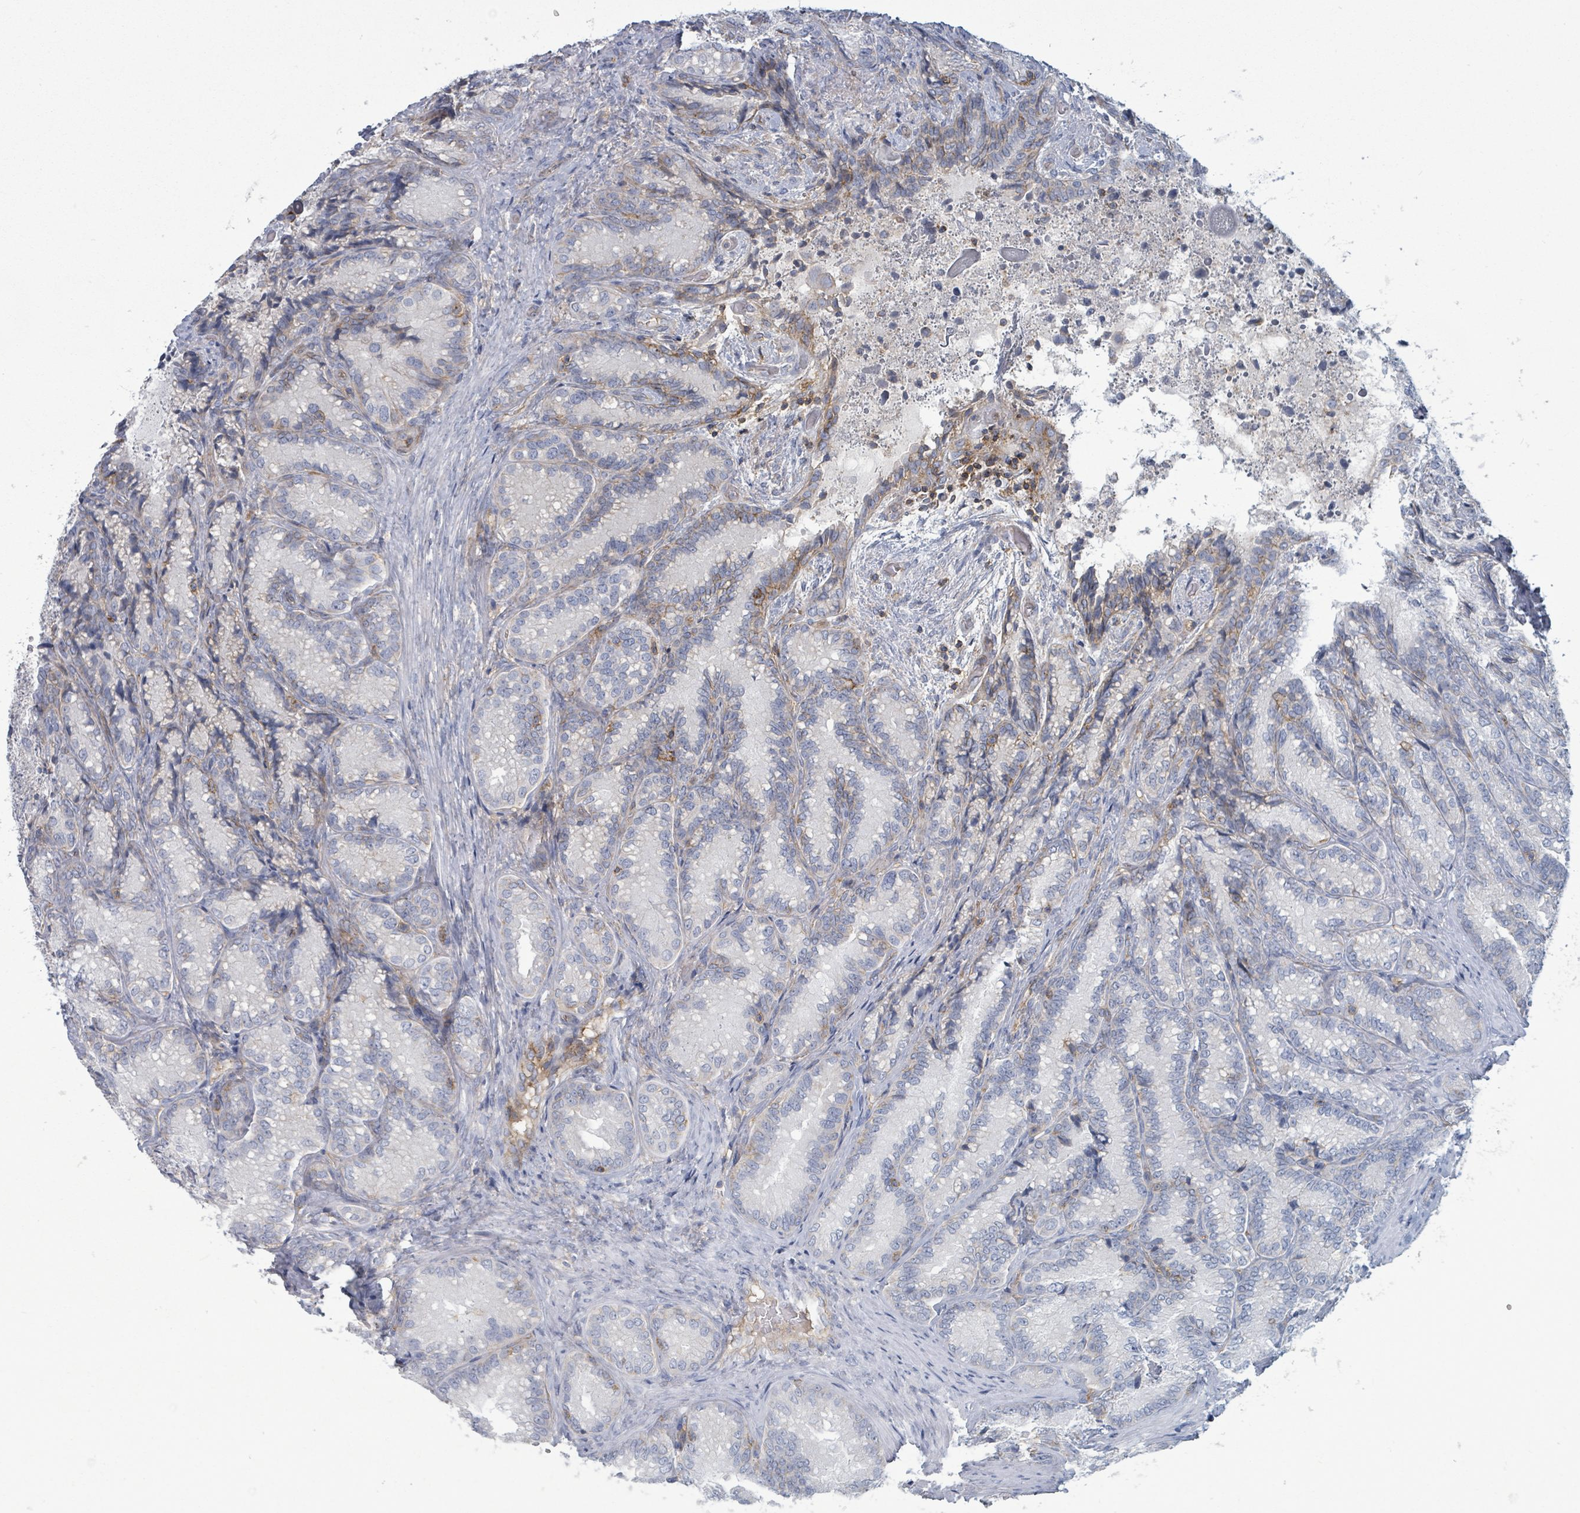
{"staining": {"intensity": "negative", "quantity": "none", "location": "none"}, "tissue": "seminal vesicle", "cell_type": "Glandular cells", "image_type": "normal", "snomed": [{"axis": "morphology", "description": "Normal tissue, NOS"}, {"axis": "topography", "description": "Seminal veicle"}], "caption": "An immunohistochemistry histopathology image of benign seminal vesicle is shown. There is no staining in glandular cells of seminal vesicle.", "gene": "TNFRSF14", "patient": {"sex": "male", "age": 58}}